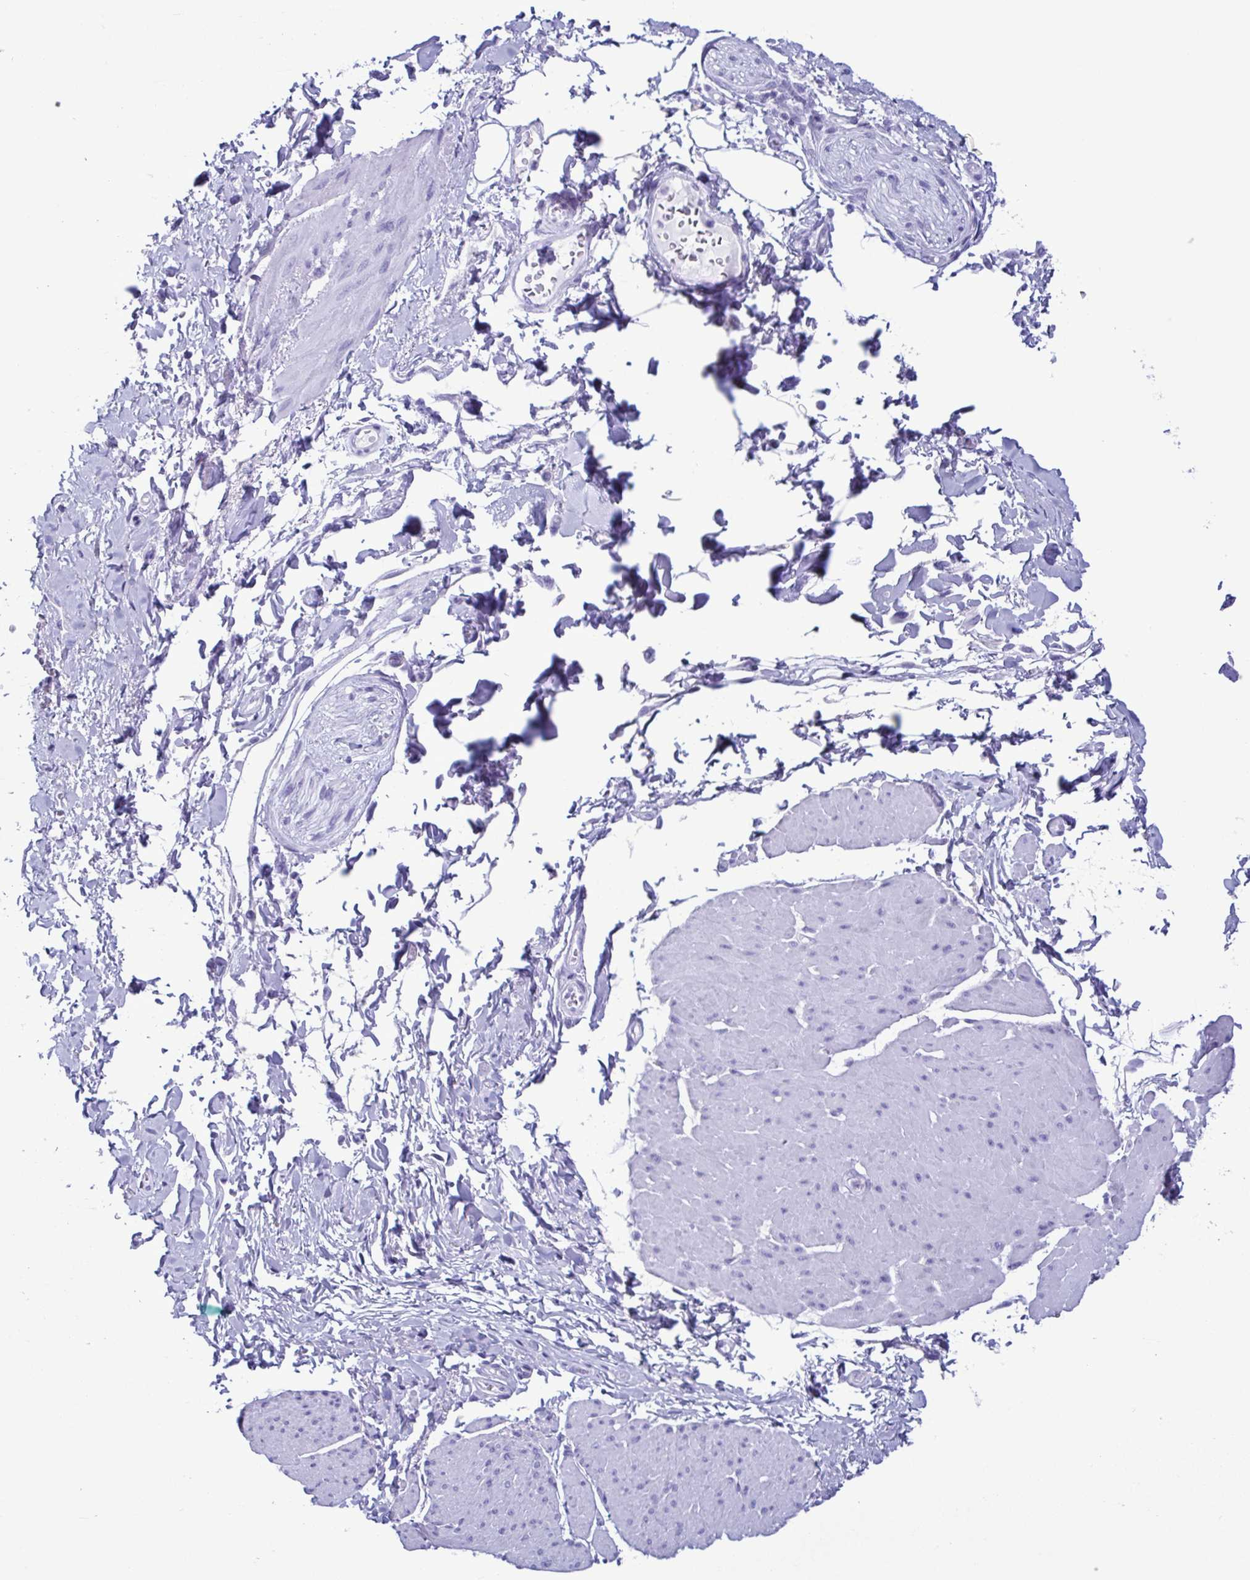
{"staining": {"intensity": "negative", "quantity": "none", "location": "none"}, "tissue": "adipose tissue", "cell_type": "Adipocytes", "image_type": "normal", "snomed": [{"axis": "morphology", "description": "Normal tissue, NOS"}, {"axis": "topography", "description": "Urinary bladder"}, {"axis": "topography", "description": "Peripheral nerve tissue"}], "caption": "The micrograph demonstrates no significant expression in adipocytes of adipose tissue. (Immunohistochemistry (ihc), brightfield microscopy, high magnification).", "gene": "LTF", "patient": {"sex": "female", "age": 60}}